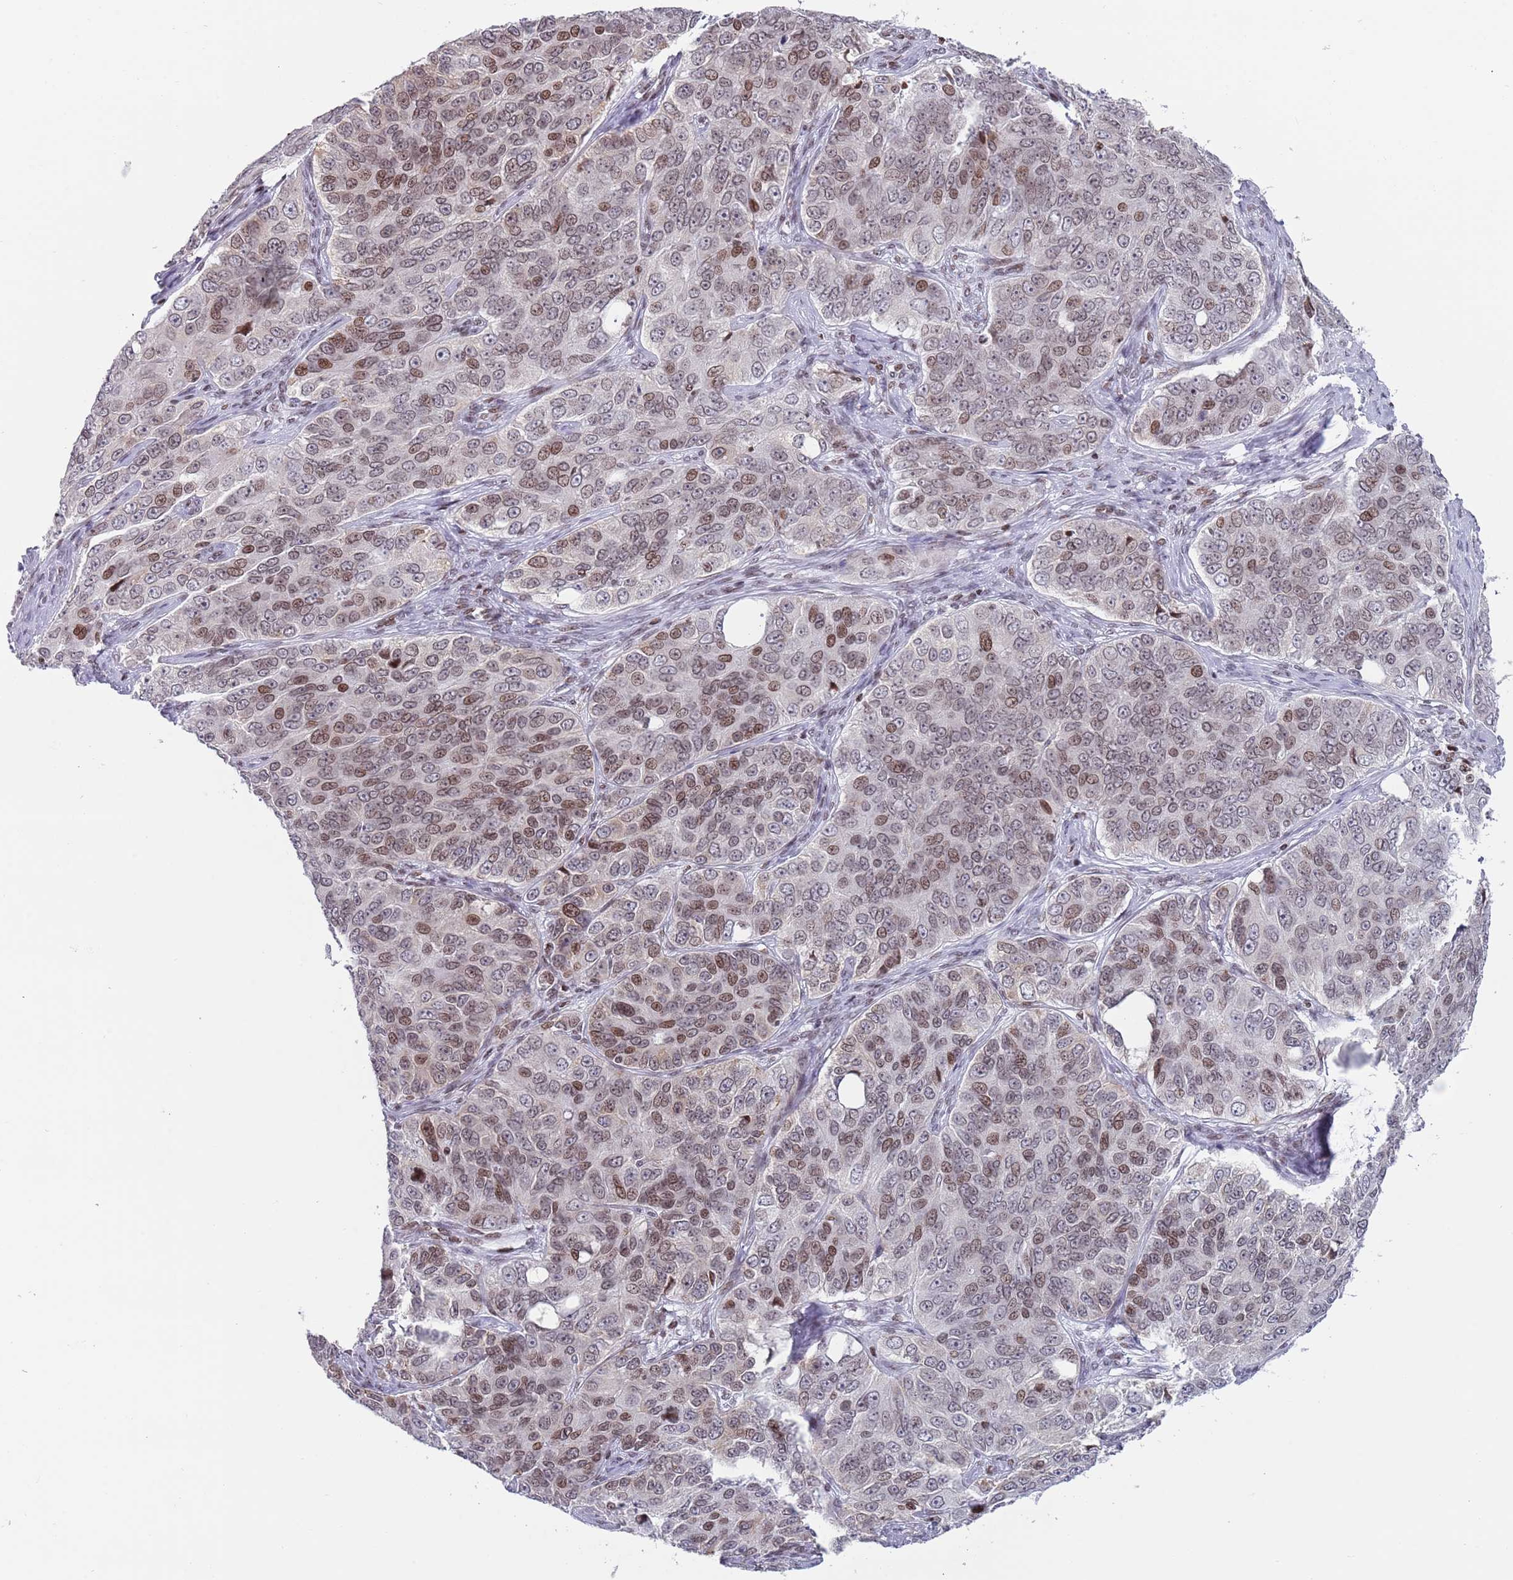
{"staining": {"intensity": "moderate", "quantity": "25%-75%", "location": "nuclear"}, "tissue": "ovarian cancer", "cell_type": "Tumor cells", "image_type": "cancer", "snomed": [{"axis": "morphology", "description": "Carcinoma, endometroid"}, {"axis": "topography", "description": "Ovary"}], "caption": "Immunohistochemical staining of endometroid carcinoma (ovarian) demonstrates medium levels of moderate nuclear protein expression in approximately 25%-75% of tumor cells.", "gene": "HDAC8", "patient": {"sex": "female", "age": 51}}